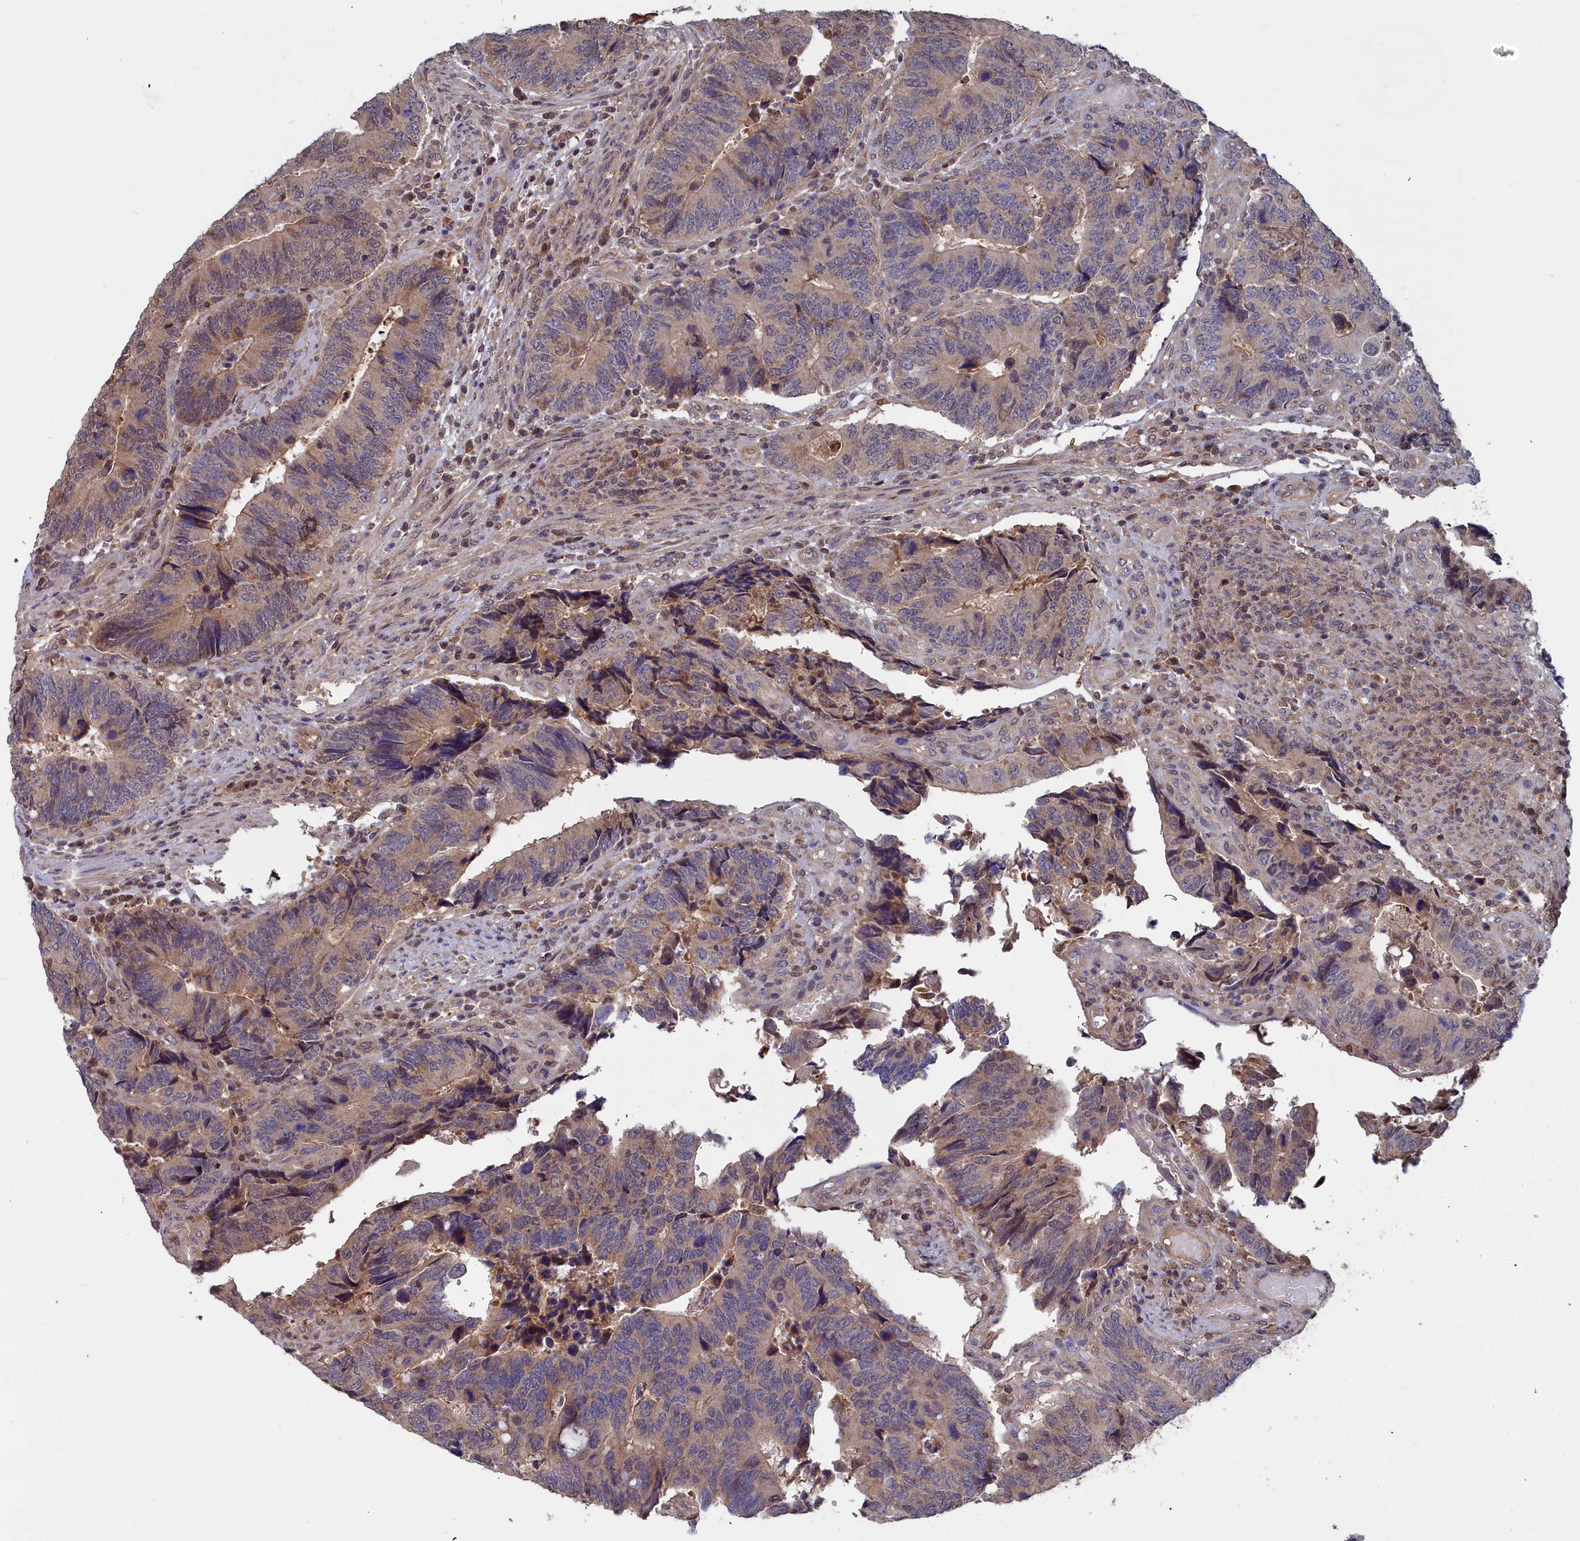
{"staining": {"intensity": "weak", "quantity": ">75%", "location": "cytoplasmic/membranous"}, "tissue": "colorectal cancer", "cell_type": "Tumor cells", "image_type": "cancer", "snomed": [{"axis": "morphology", "description": "Adenocarcinoma, NOS"}, {"axis": "topography", "description": "Colon"}], "caption": "This histopathology image exhibits colorectal cancer (adenocarcinoma) stained with immunohistochemistry to label a protein in brown. The cytoplasmic/membranous of tumor cells show weak positivity for the protein. Nuclei are counter-stained blue.", "gene": "GFRA2", "patient": {"sex": "male", "age": 87}}